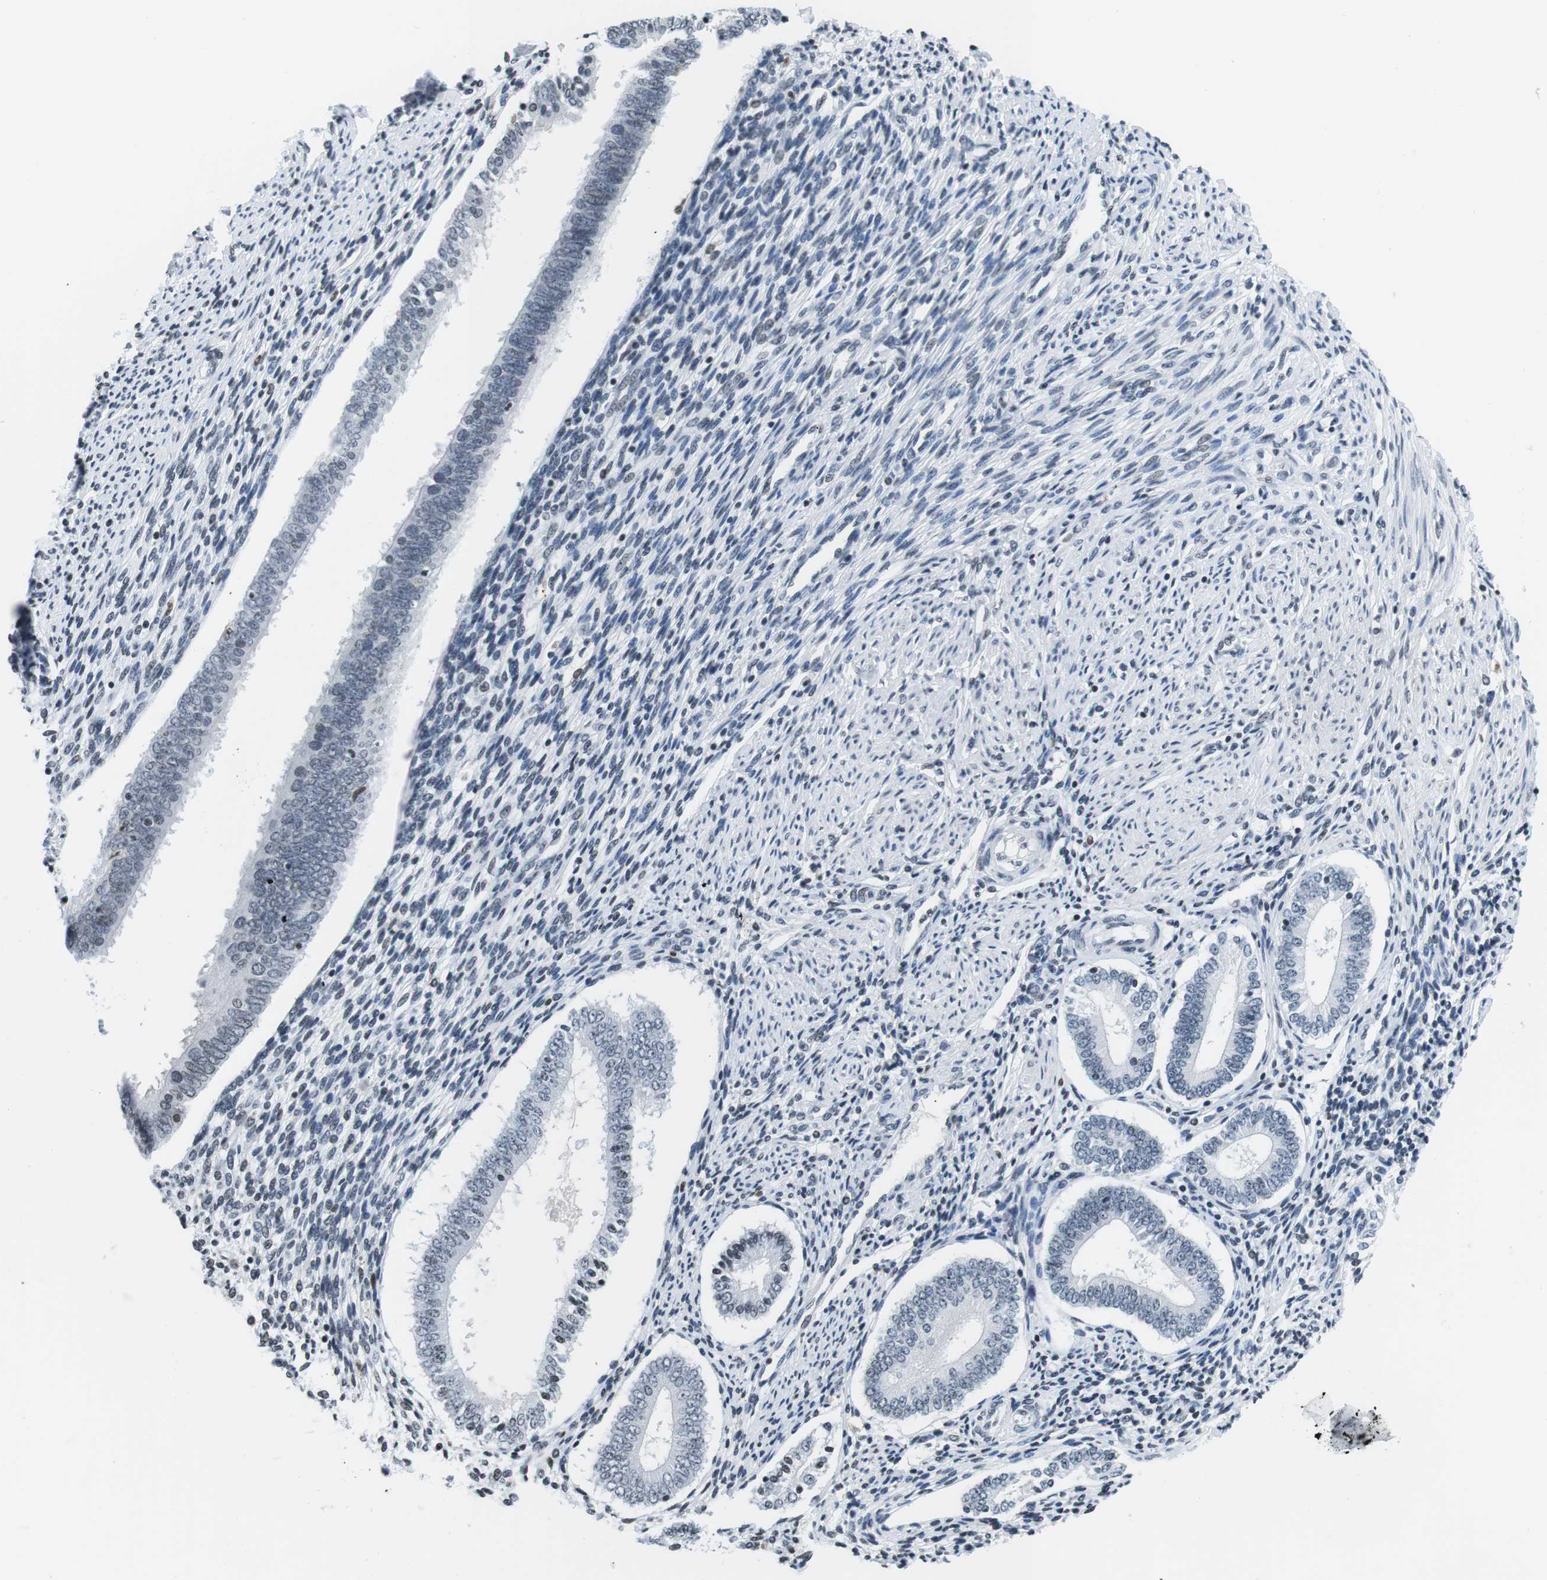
{"staining": {"intensity": "weak", "quantity": "<25%", "location": "nuclear"}, "tissue": "endometrium", "cell_type": "Cells in endometrial stroma", "image_type": "normal", "snomed": [{"axis": "morphology", "description": "Normal tissue, NOS"}, {"axis": "topography", "description": "Endometrium"}], "caption": "Immunohistochemistry of benign endometrium reveals no staining in cells in endometrial stroma. Brightfield microscopy of immunohistochemistry stained with DAB (3,3'-diaminobenzidine) (brown) and hematoxylin (blue), captured at high magnification.", "gene": "E2F2", "patient": {"sex": "female", "age": 42}}